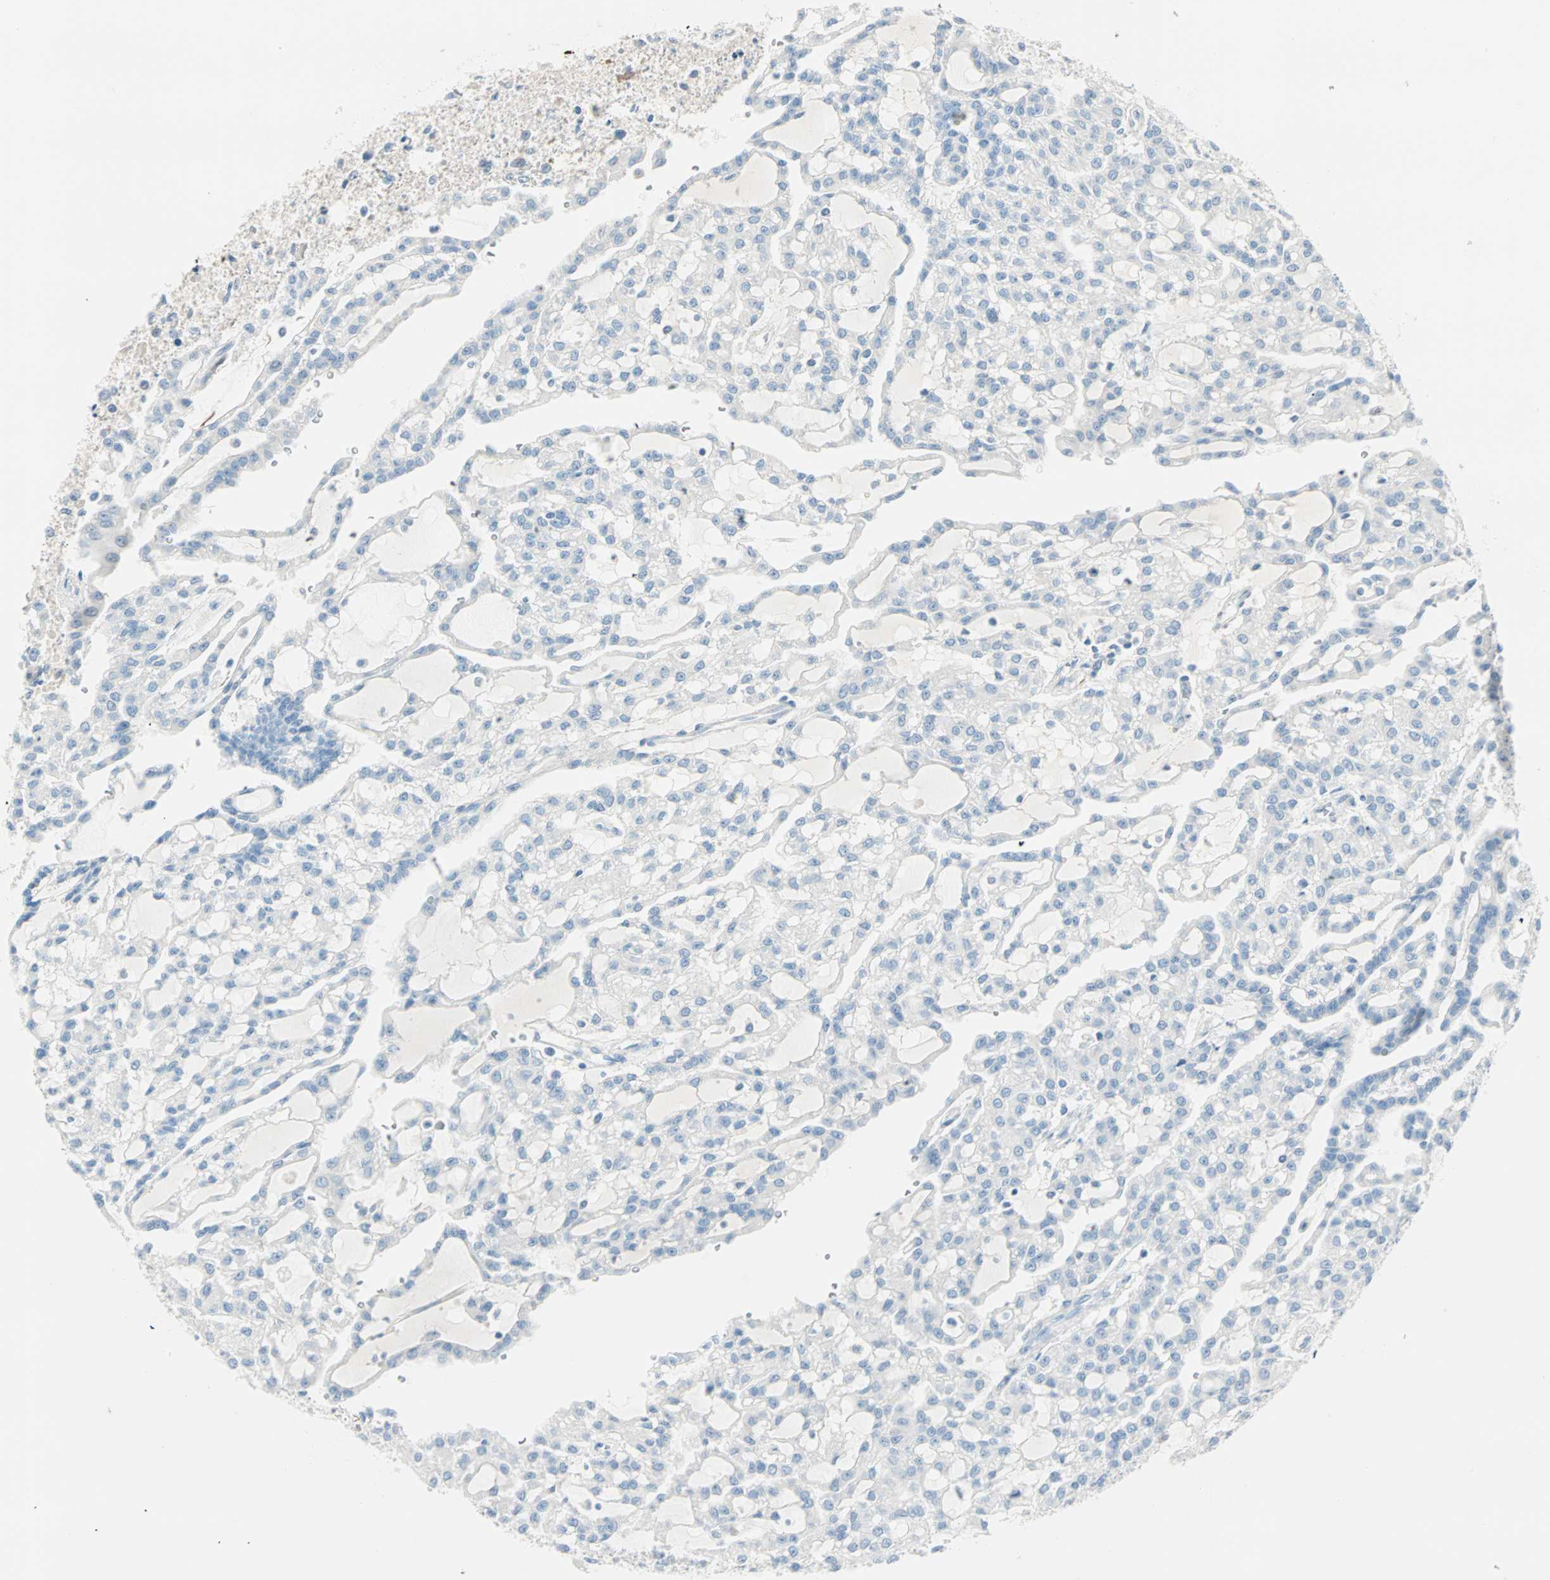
{"staining": {"intensity": "negative", "quantity": "none", "location": "none"}, "tissue": "renal cancer", "cell_type": "Tumor cells", "image_type": "cancer", "snomed": [{"axis": "morphology", "description": "Adenocarcinoma, NOS"}, {"axis": "topography", "description": "Kidney"}], "caption": "Immunohistochemistry image of neoplastic tissue: human renal cancer (adenocarcinoma) stained with DAB (3,3'-diaminobenzidine) demonstrates no significant protein expression in tumor cells.", "gene": "ATF6", "patient": {"sex": "male", "age": 63}}